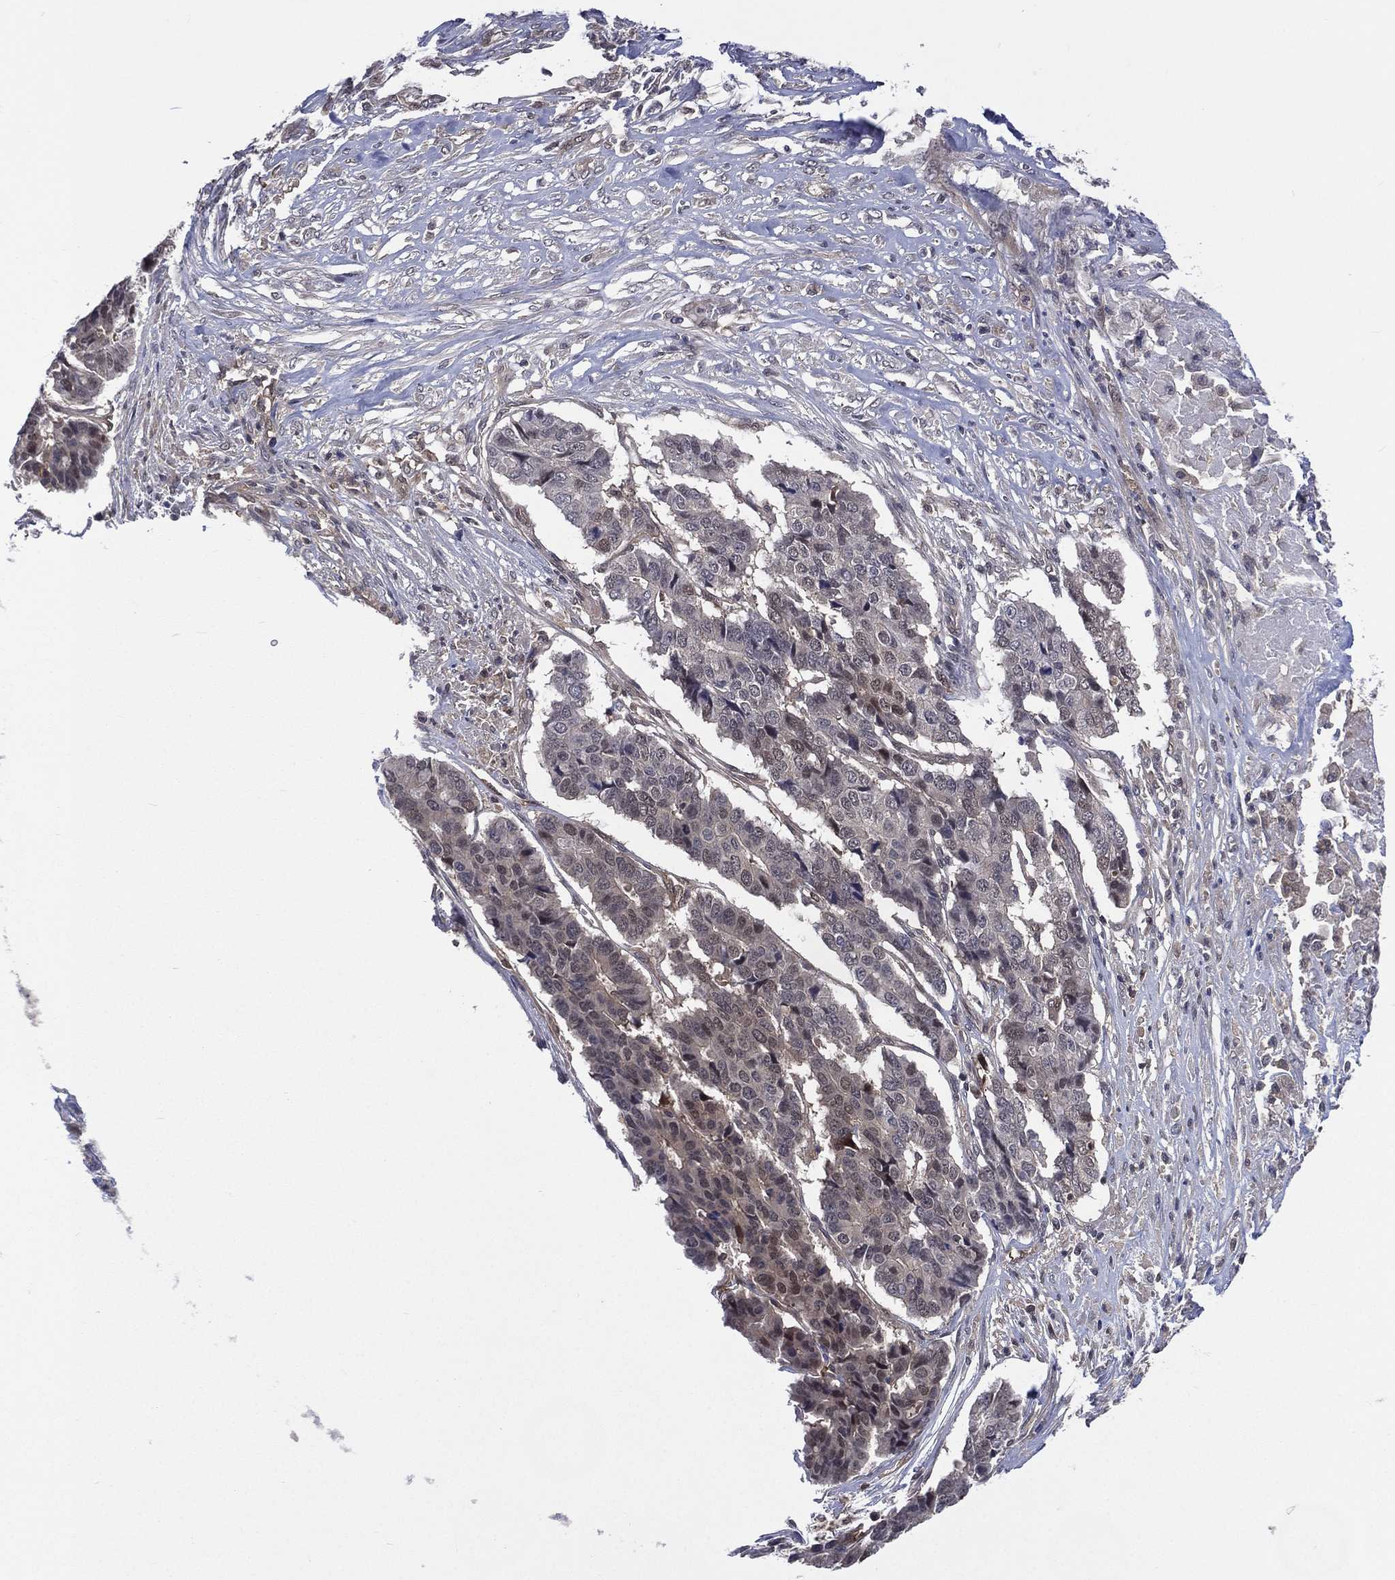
{"staining": {"intensity": "negative", "quantity": "none", "location": "none"}, "tissue": "pancreatic cancer", "cell_type": "Tumor cells", "image_type": "cancer", "snomed": [{"axis": "morphology", "description": "Adenocarcinoma, NOS"}, {"axis": "topography", "description": "Pancreas"}], "caption": "A histopathology image of human adenocarcinoma (pancreatic) is negative for staining in tumor cells.", "gene": "MTAP", "patient": {"sex": "male", "age": 50}}